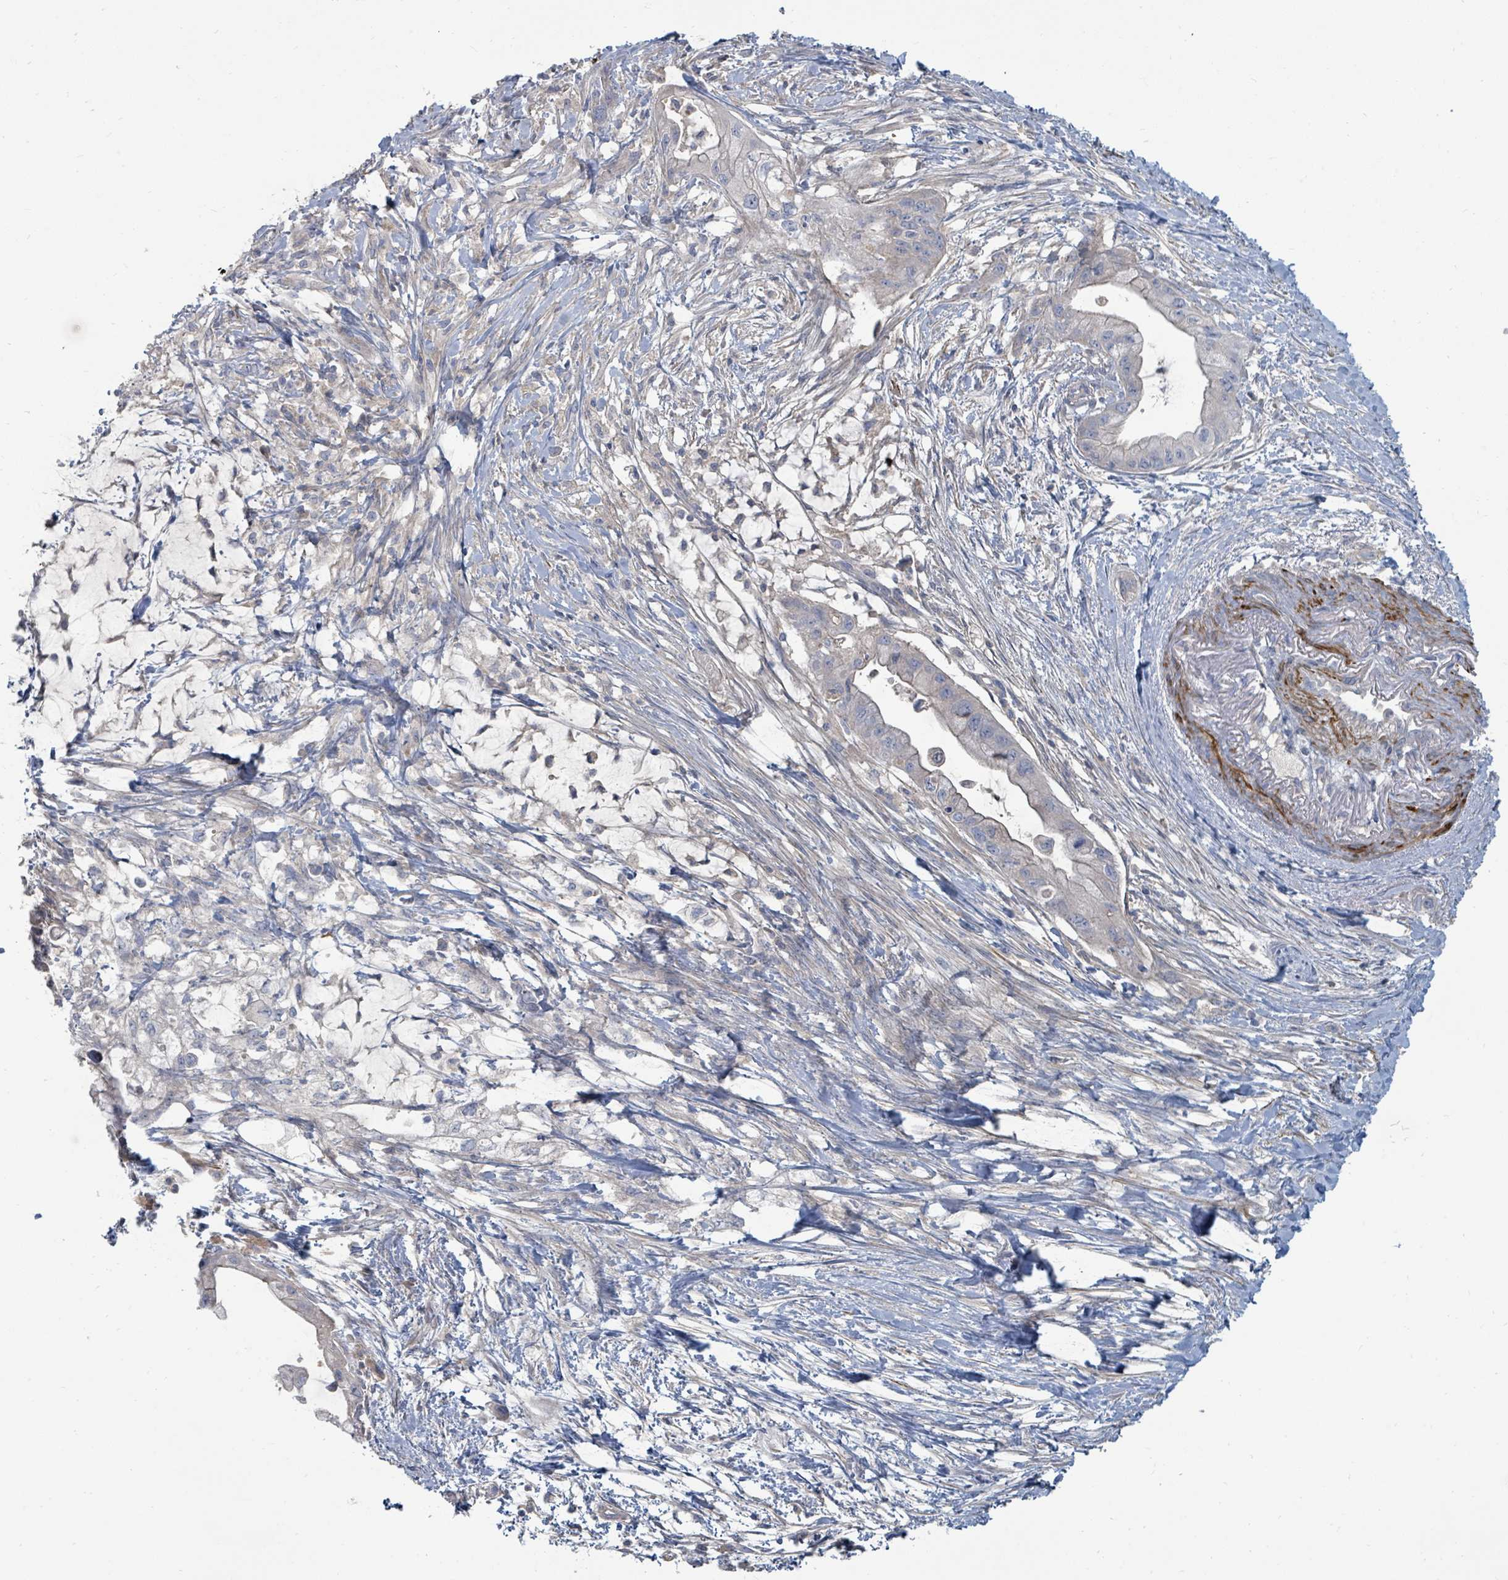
{"staining": {"intensity": "weak", "quantity": "<25%", "location": "cytoplasmic/membranous"}, "tissue": "pancreatic cancer", "cell_type": "Tumor cells", "image_type": "cancer", "snomed": [{"axis": "morphology", "description": "Adenocarcinoma, NOS"}, {"axis": "topography", "description": "Pancreas"}], "caption": "IHC photomicrograph of pancreatic cancer (adenocarcinoma) stained for a protein (brown), which demonstrates no expression in tumor cells. (DAB (3,3'-diaminobenzidine) immunohistochemistry visualized using brightfield microscopy, high magnification).", "gene": "ARGFX", "patient": {"sex": "male", "age": 48}}